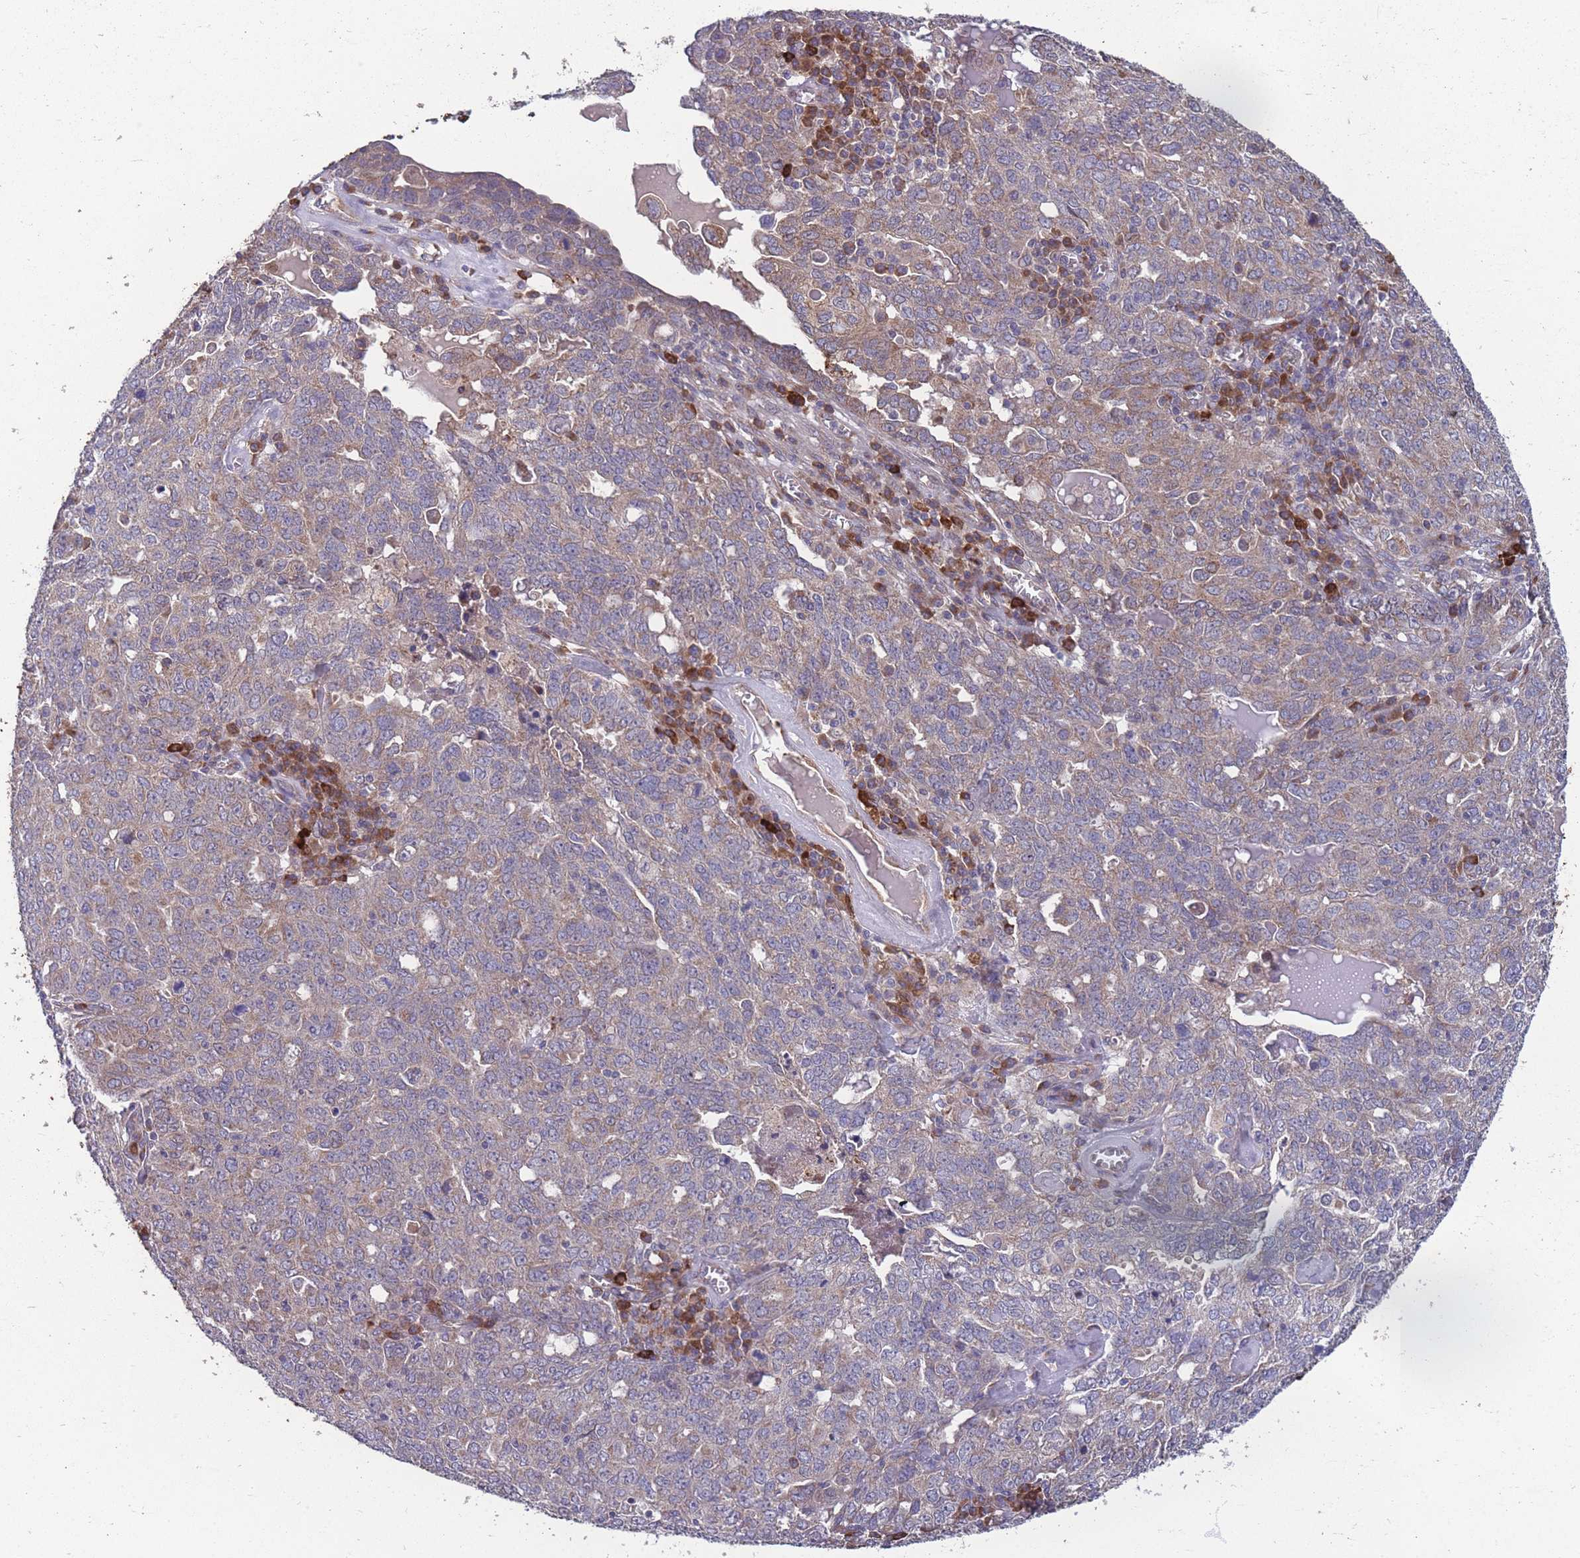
{"staining": {"intensity": "weak", "quantity": ">75%", "location": "cytoplasmic/membranous"}, "tissue": "ovarian cancer", "cell_type": "Tumor cells", "image_type": "cancer", "snomed": [{"axis": "morphology", "description": "Carcinoma, endometroid"}, {"axis": "topography", "description": "Ovary"}], "caption": "Immunohistochemical staining of ovarian cancer demonstrates low levels of weak cytoplasmic/membranous protein expression in approximately >75% of tumor cells.", "gene": "STIM2", "patient": {"sex": "female", "age": 62}}